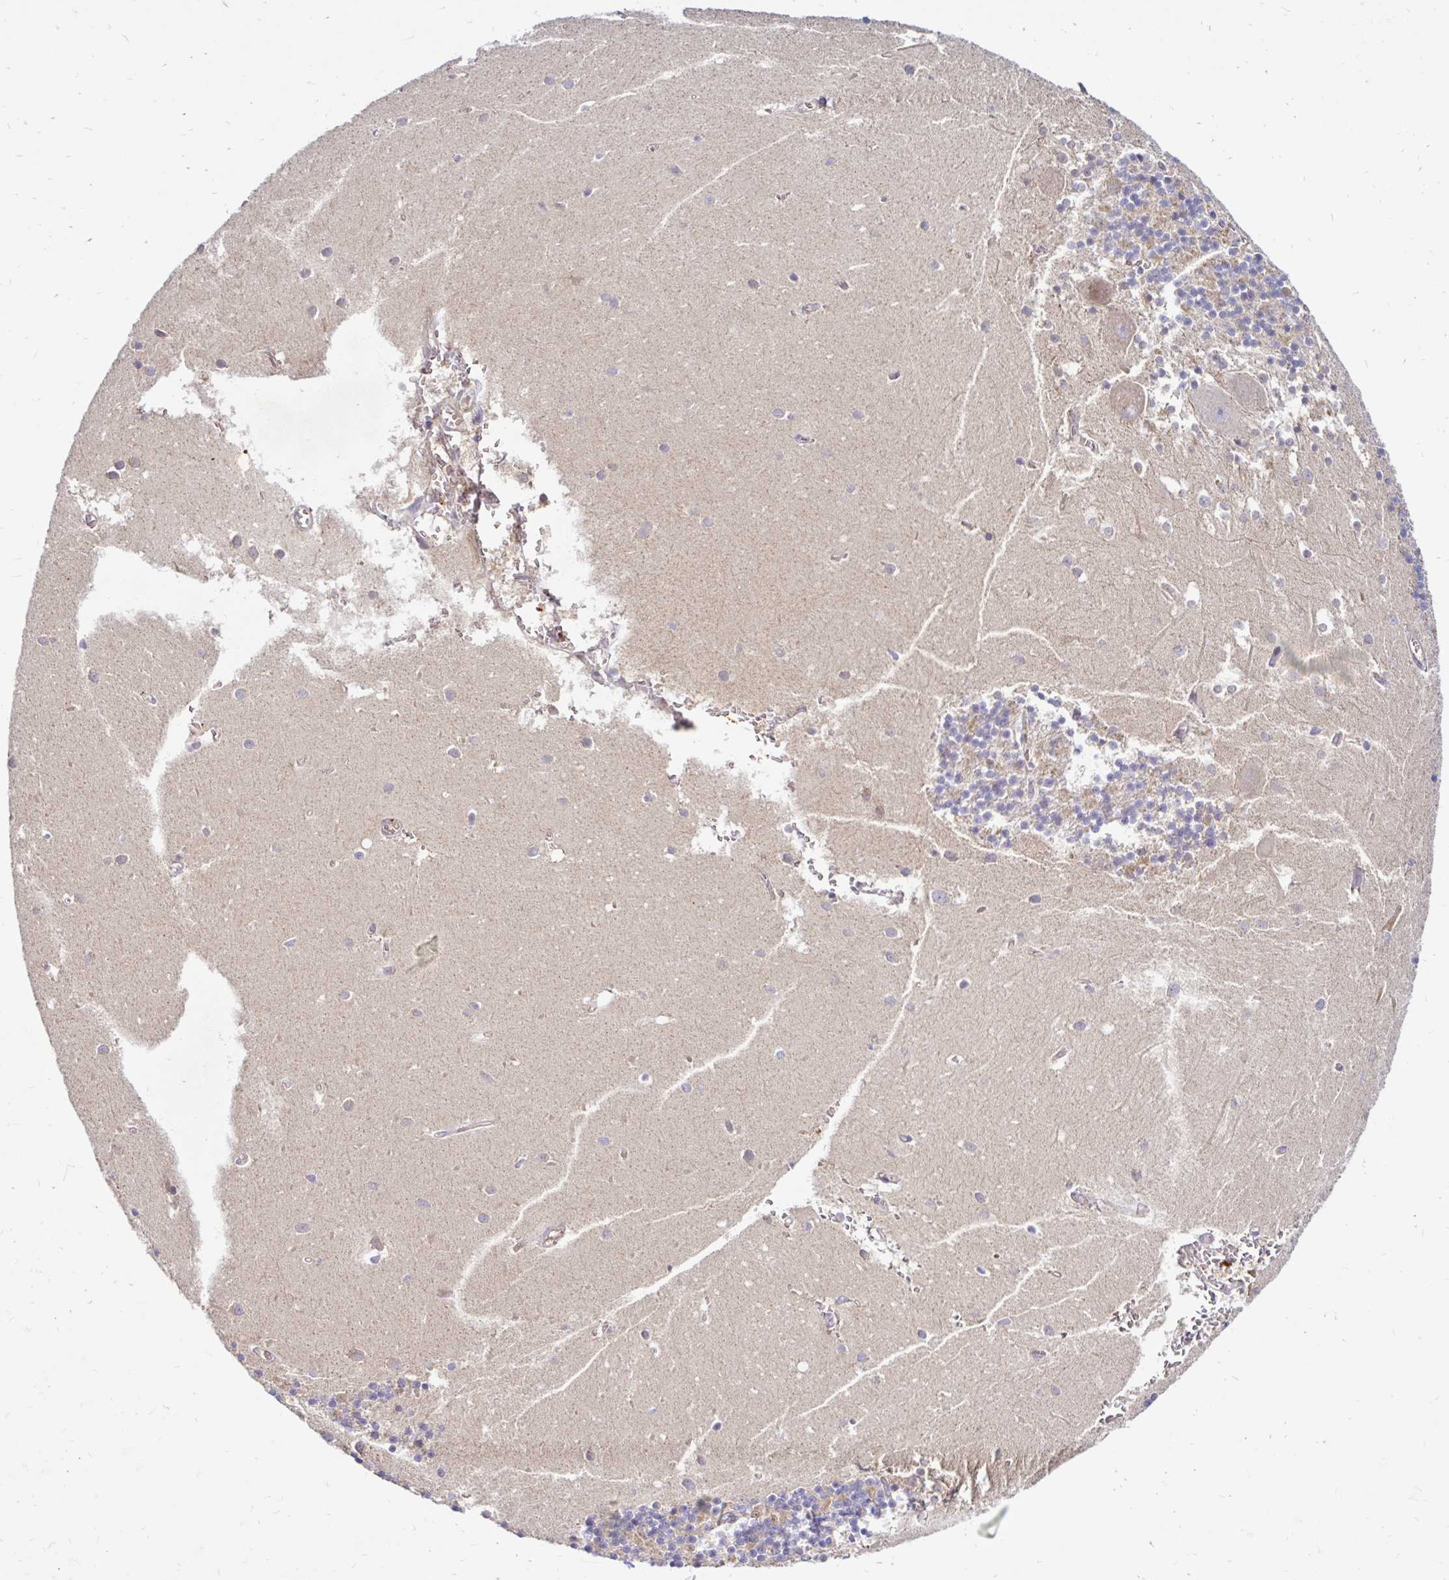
{"staining": {"intensity": "moderate", "quantity": "25%-75%", "location": "cytoplasmic/membranous"}, "tissue": "cerebellum", "cell_type": "Cells in granular layer", "image_type": "normal", "snomed": [{"axis": "morphology", "description": "Normal tissue, NOS"}, {"axis": "topography", "description": "Cerebellum"}], "caption": "Immunohistochemistry staining of unremarkable cerebellum, which displays medium levels of moderate cytoplasmic/membranous positivity in about 25%-75% of cells in granular layer indicating moderate cytoplasmic/membranous protein expression. The staining was performed using DAB (brown) for protein detection and nuclei were counterstained in hematoxylin (blue).", "gene": "ARHGEF37", "patient": {"sex": "male", "age": 54}}